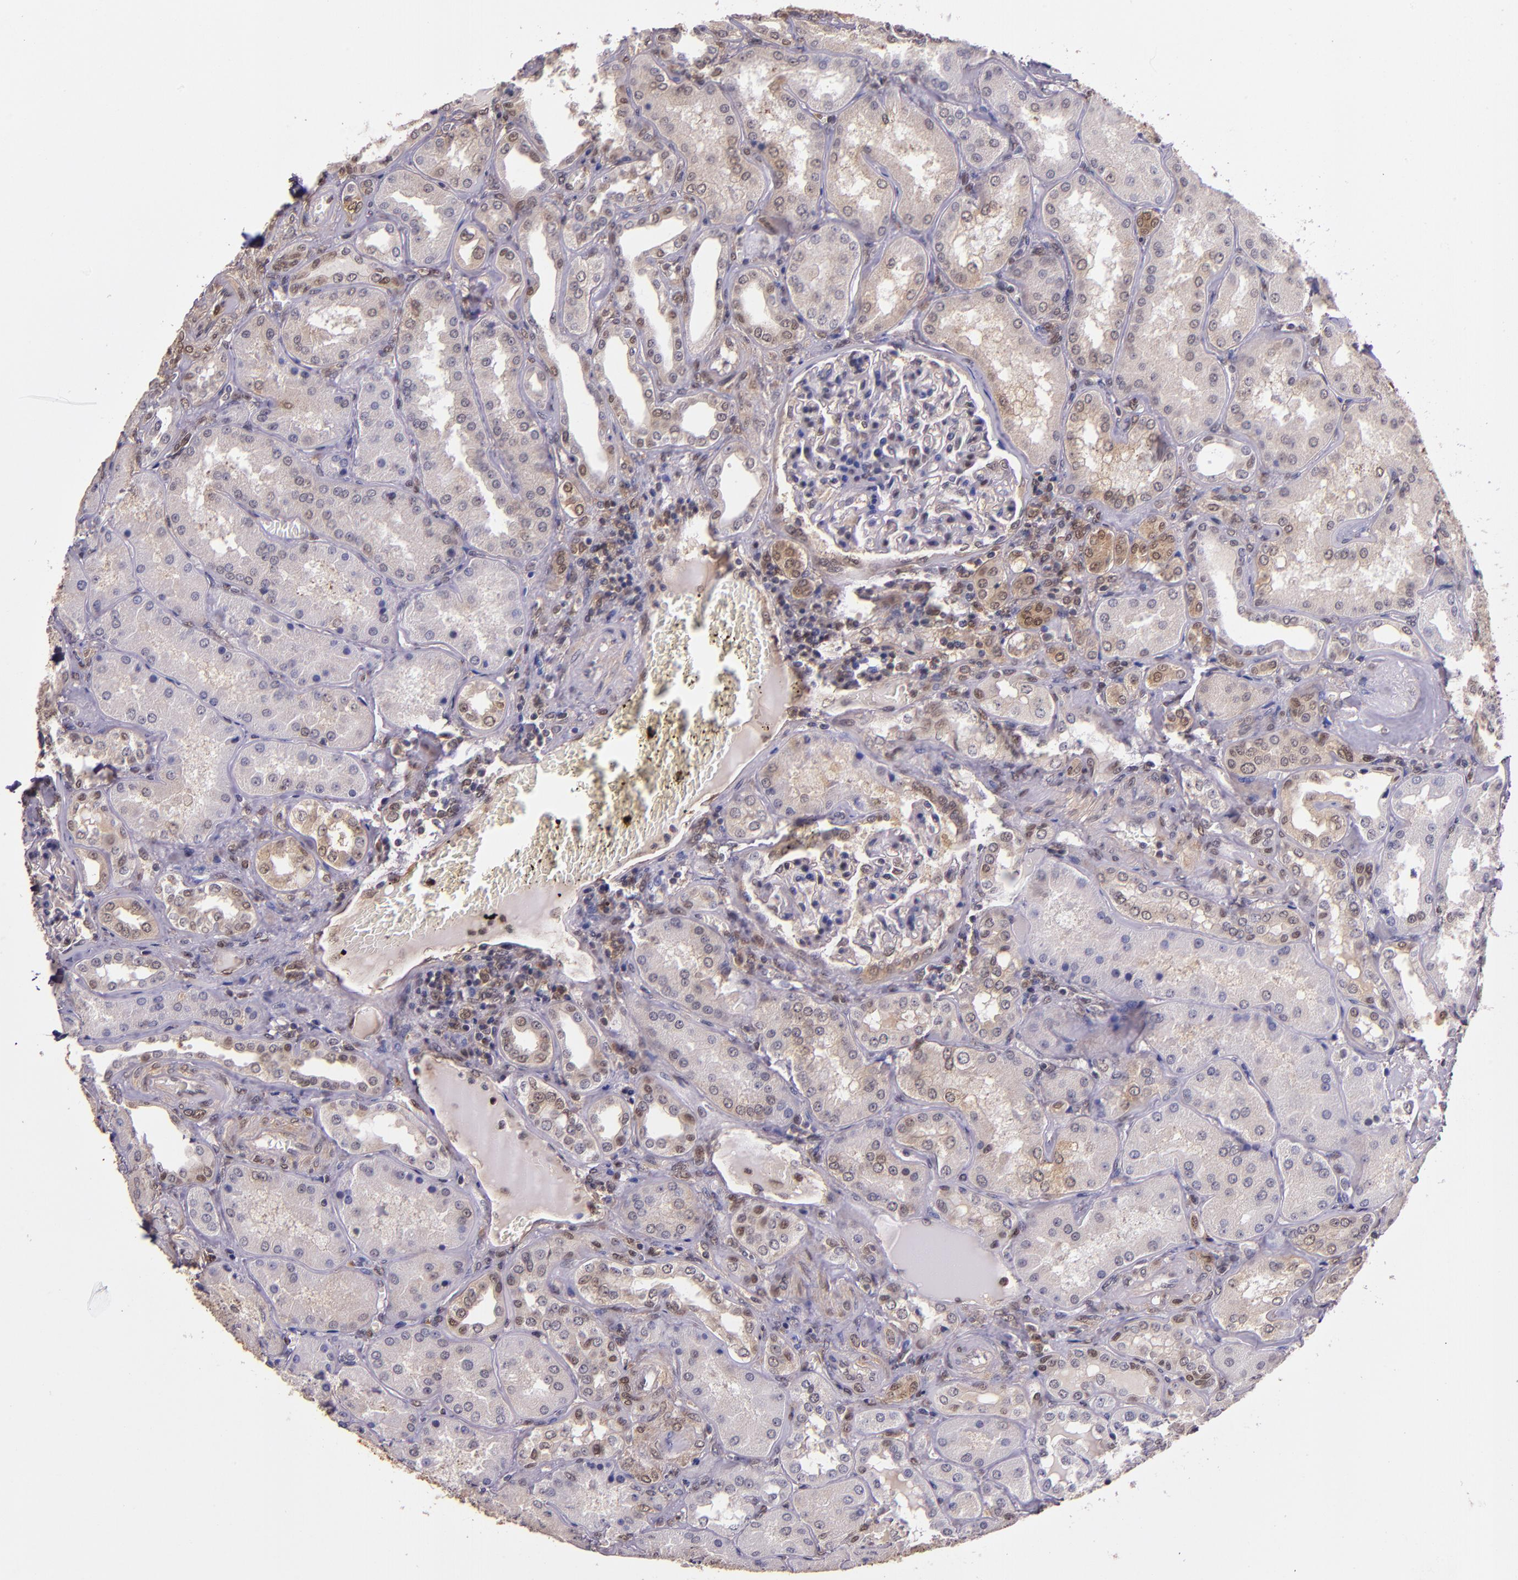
{"staining": {"intensity": "weak", "quantity": "<25%", "location": "nuclear"}, "tissue": "kidney", "cell_type": "Cells in glomeruli", "image_type": "normal", "snomed": [{"axis": "morphology", "description": "Normal tissue, NOS"}, {"axis": "topography", "description": "Kidney"}], "caption": "Cells in glomeruli are negative for brown protein staining in benign kidney. (Stains: DAB IHC with hematoxylin counter stain, Microscopy: brightfield microscopy at high magnification).", "gene": "STAT6", "patient": {"sex": "female", "age": 56}}